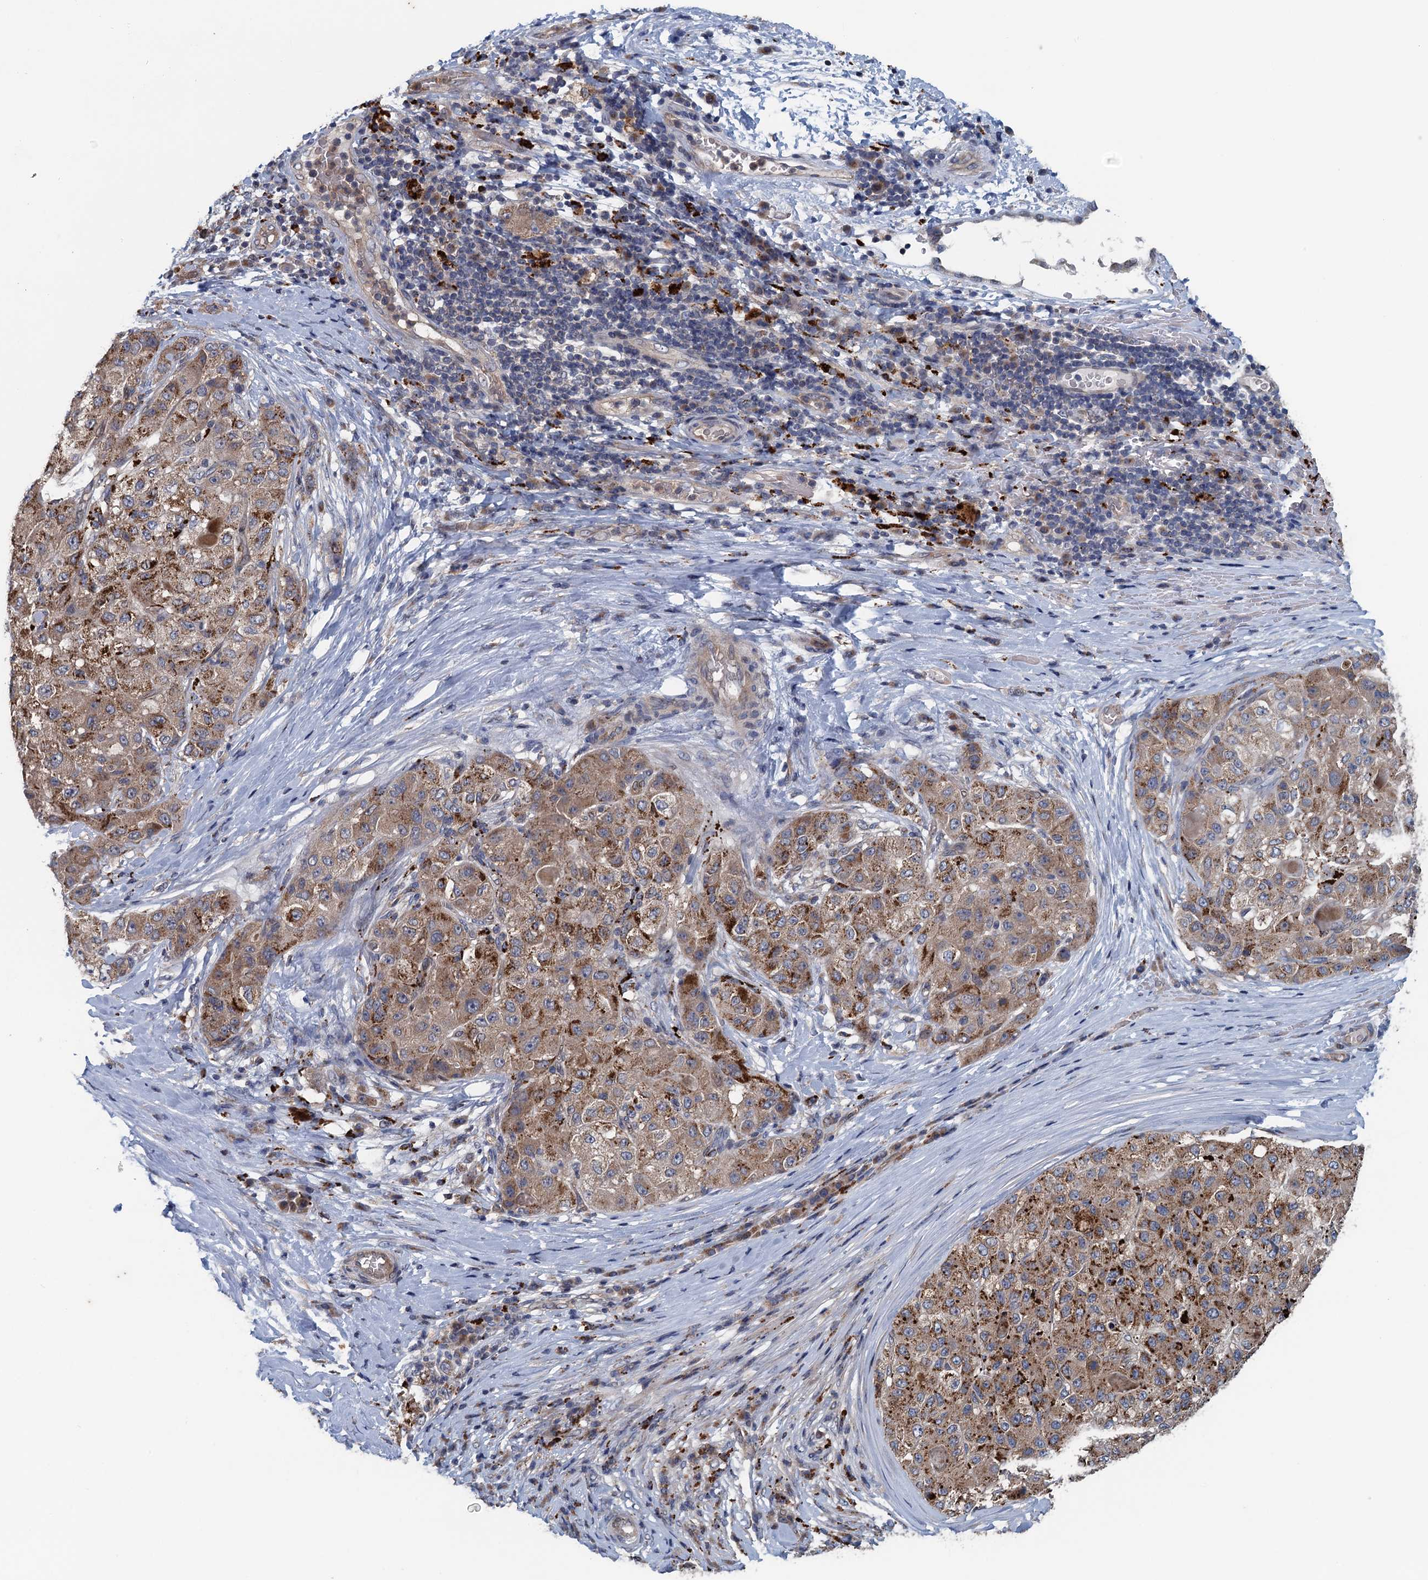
{"staining": {"intensity": "moderate", "quantity": ">75%", "location": "cytoplasmic/membranous"}, "tissue": "liver cancer", "cell_type": "Tumor cells", "image_type": "cancer", "snomed": [{"axis": "morphology", "description": "Carcinoma, Hepatocellular, NOS"}, {"axis": "topography", "description": "Liver"}], "caption": "IHC of human hepatocellular carcinoma (liver) shows medium levels of moderate cytoplasmic/membranous staining in about >75% of tumor cells. (DAB IHC with brightfield microscopy, high magnification).", "gene": "KBTBD8", "patient": {"sex": "male", "age": 80}}